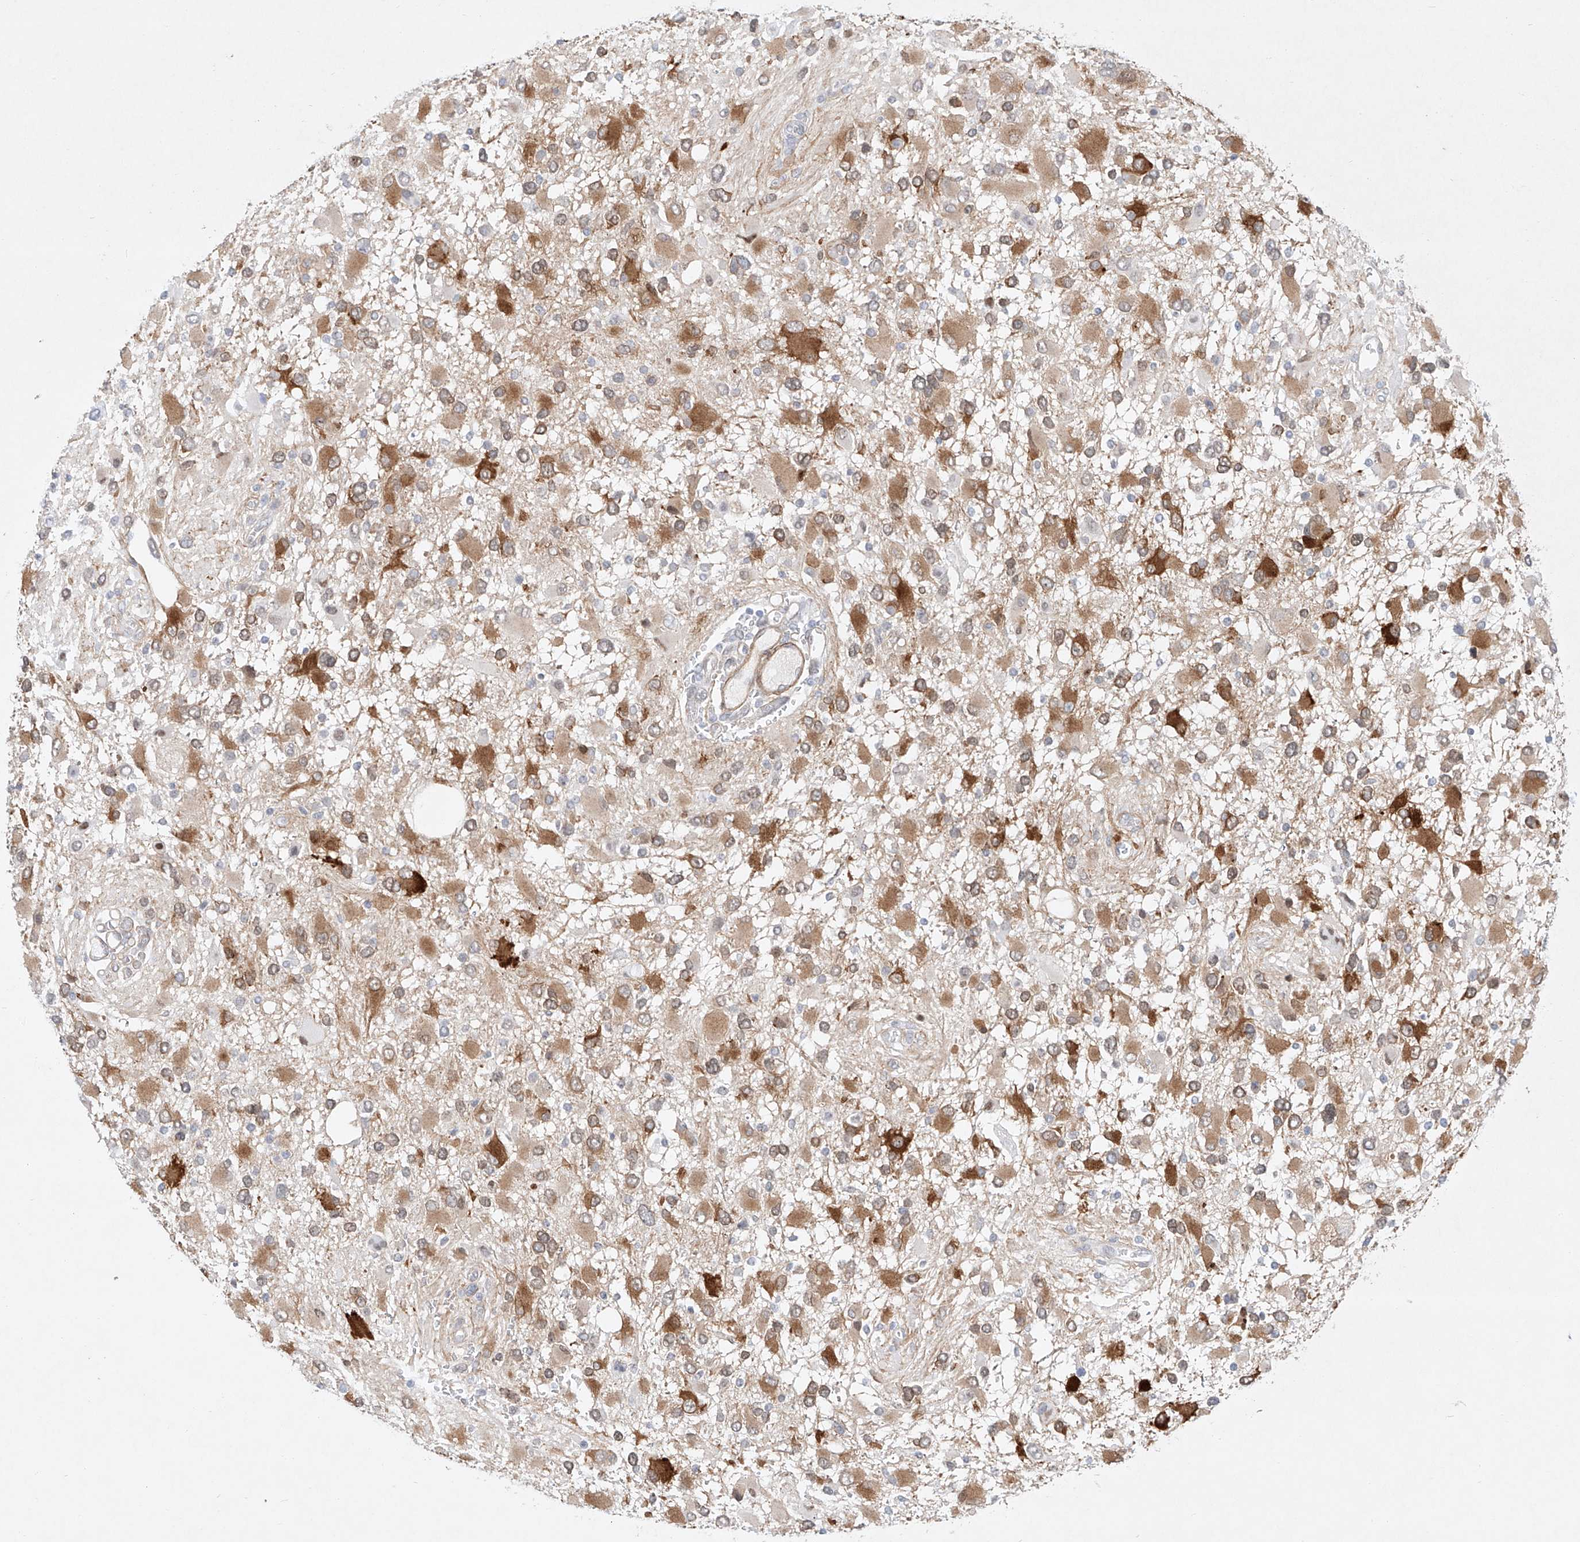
{"staining": {"intensity": "moderate", "quantity": ">75%", "location": "cytoplasmic/membranous"}, "tissue": "glioma", "cell_type": "Tumor cells", "image_type": "cancer", "snomed": [{"axis": "morphology", "description": "Glioma, malignant, High grade"}, {"axis": "topography", "description": "Brain"}], "caption": "This image exhibits IHC staining of glioma, with medium moderate cytoplasmic/membranous positivity in about >75% of tumor cells.", "gene": "REEP2", "patient": {"sex": "male", "age": 53}}